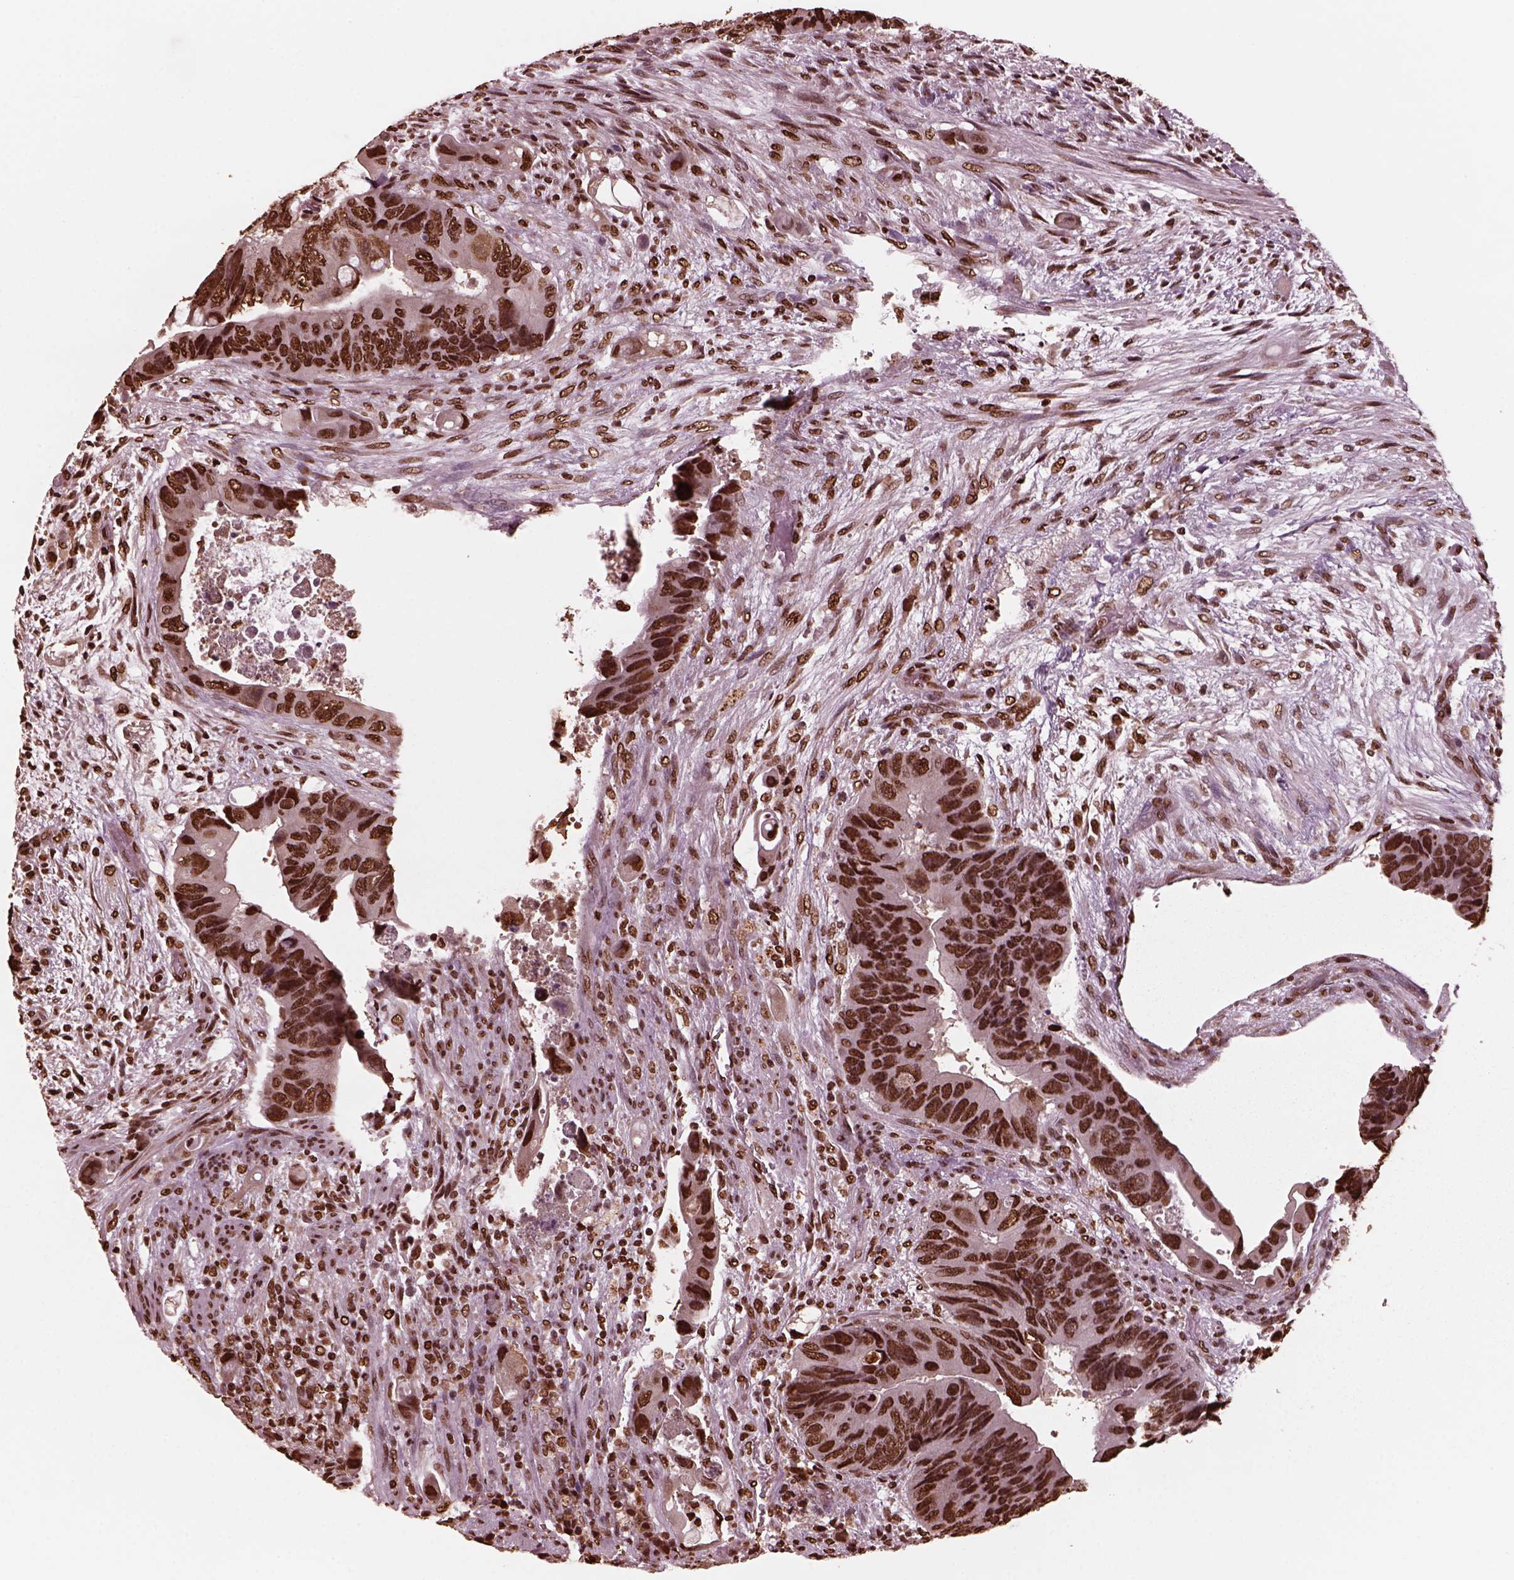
{"staining": {"intensity": "strong", "quantity": ">75%", "location": "nuclear"}, "tissue": "colorectal cancer", "cell_type": "Tumor cells", "image_type": "cancer", "snomed": [{"axis": "morphology", "description": "Adenocarcinoma, NOS"}, {"axis": "topography", "description": "Rectum"}], "caption": "Strong nuclear expression for a protein is seen in about >75% of tumor cells of colorectal cancer using IHC.", "gene": "NSD1", "patient": {"sex": "male", "age": 63}}